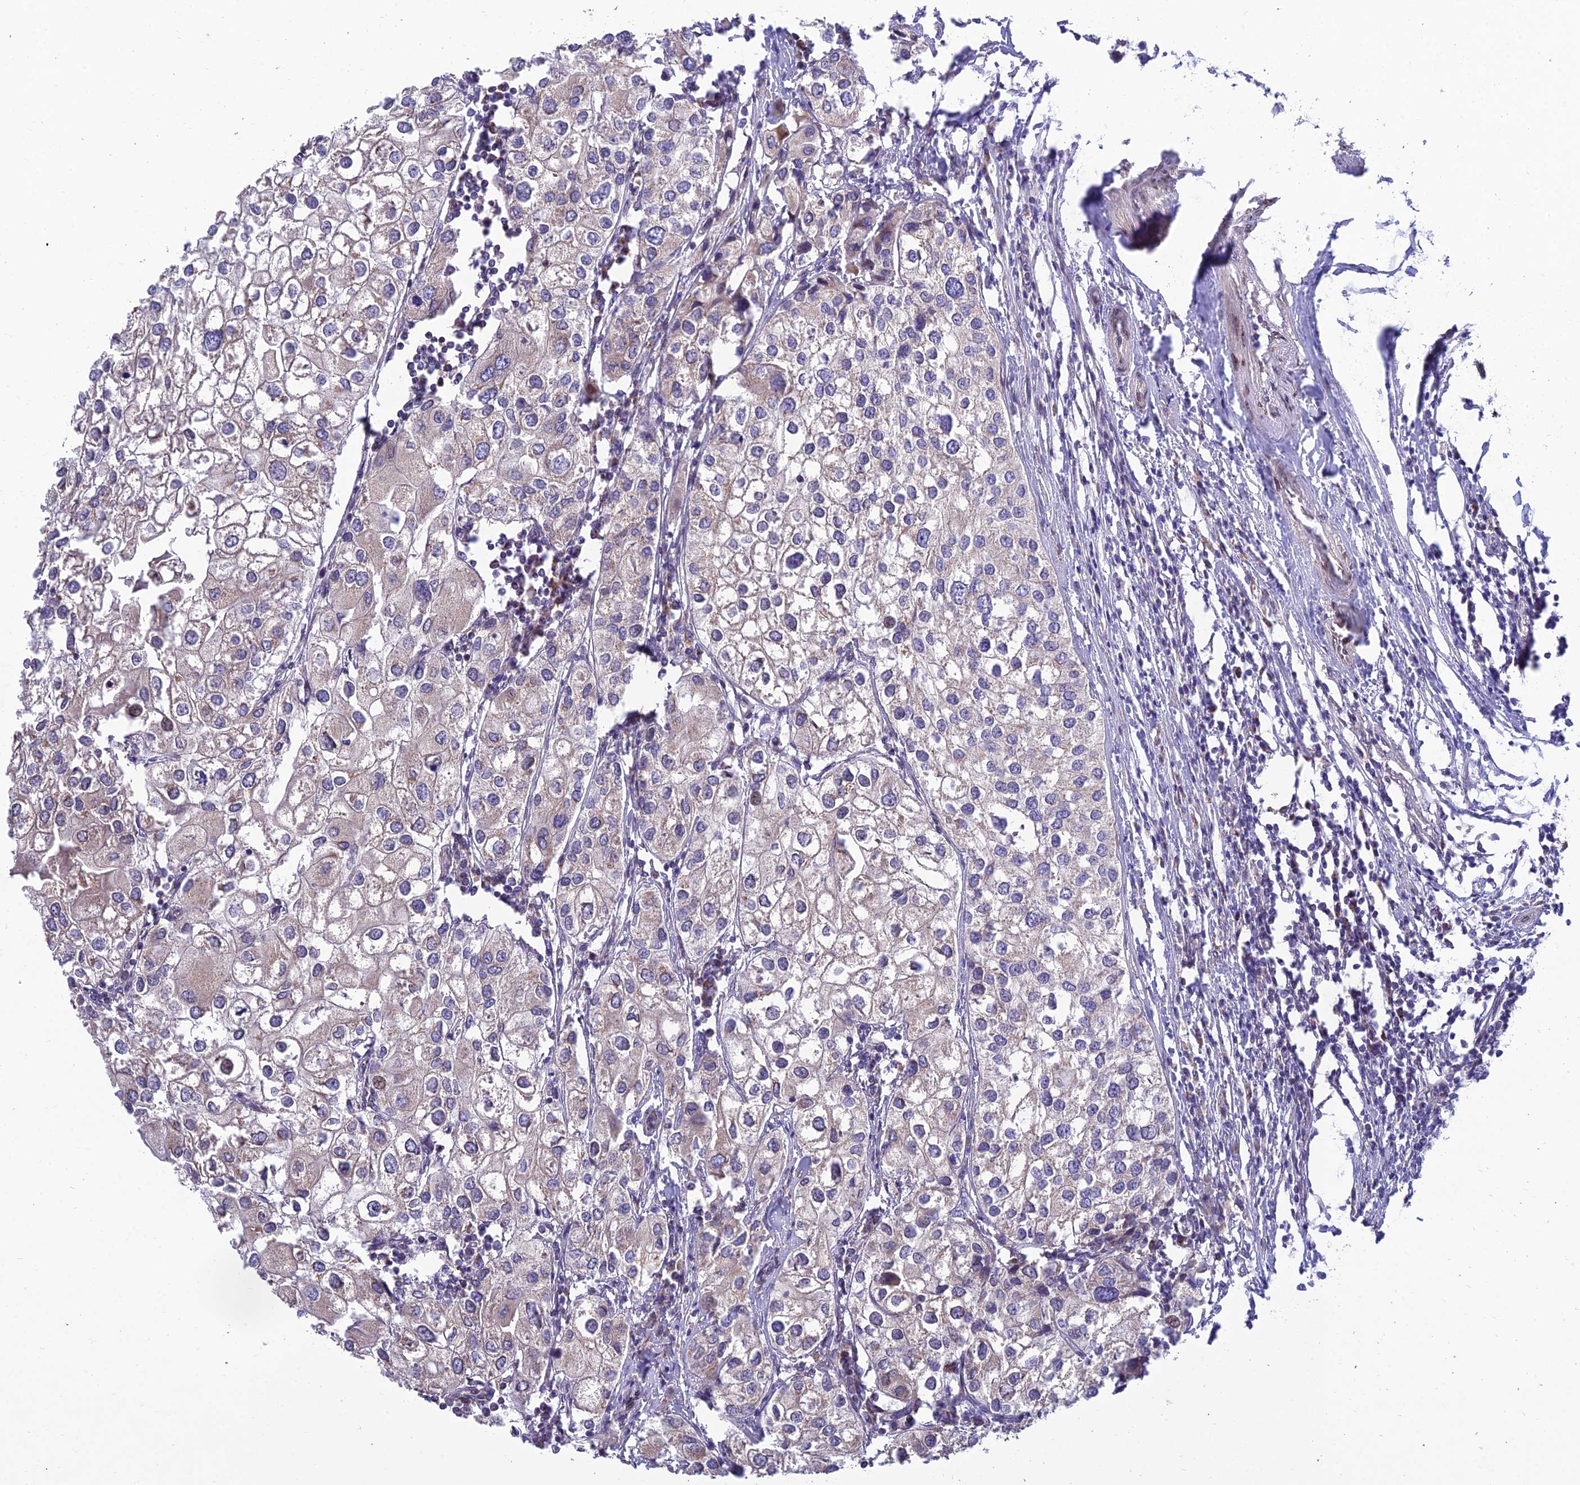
{"staining": {"intensity": "negative", "quantity": "none", "location": "none"}, "tissue": "urothelial cancer", "cell_type": "Tumor cells", "image_type": "cancer", "snomed": [{"axis": "morphology", "description": "Urothelial carcinoma, High grade"}, {"axis": "topography", "description": "Urinary bladder"}], "caption": "DAB (3,3'-diaminobenzidine) immunohistochemical staining of human urothelial carcinoma (high-grade) reveals no significant expression in tumor cells.", "gene": "MGAT2", "patient": {"sex": "male", "age": 64}}